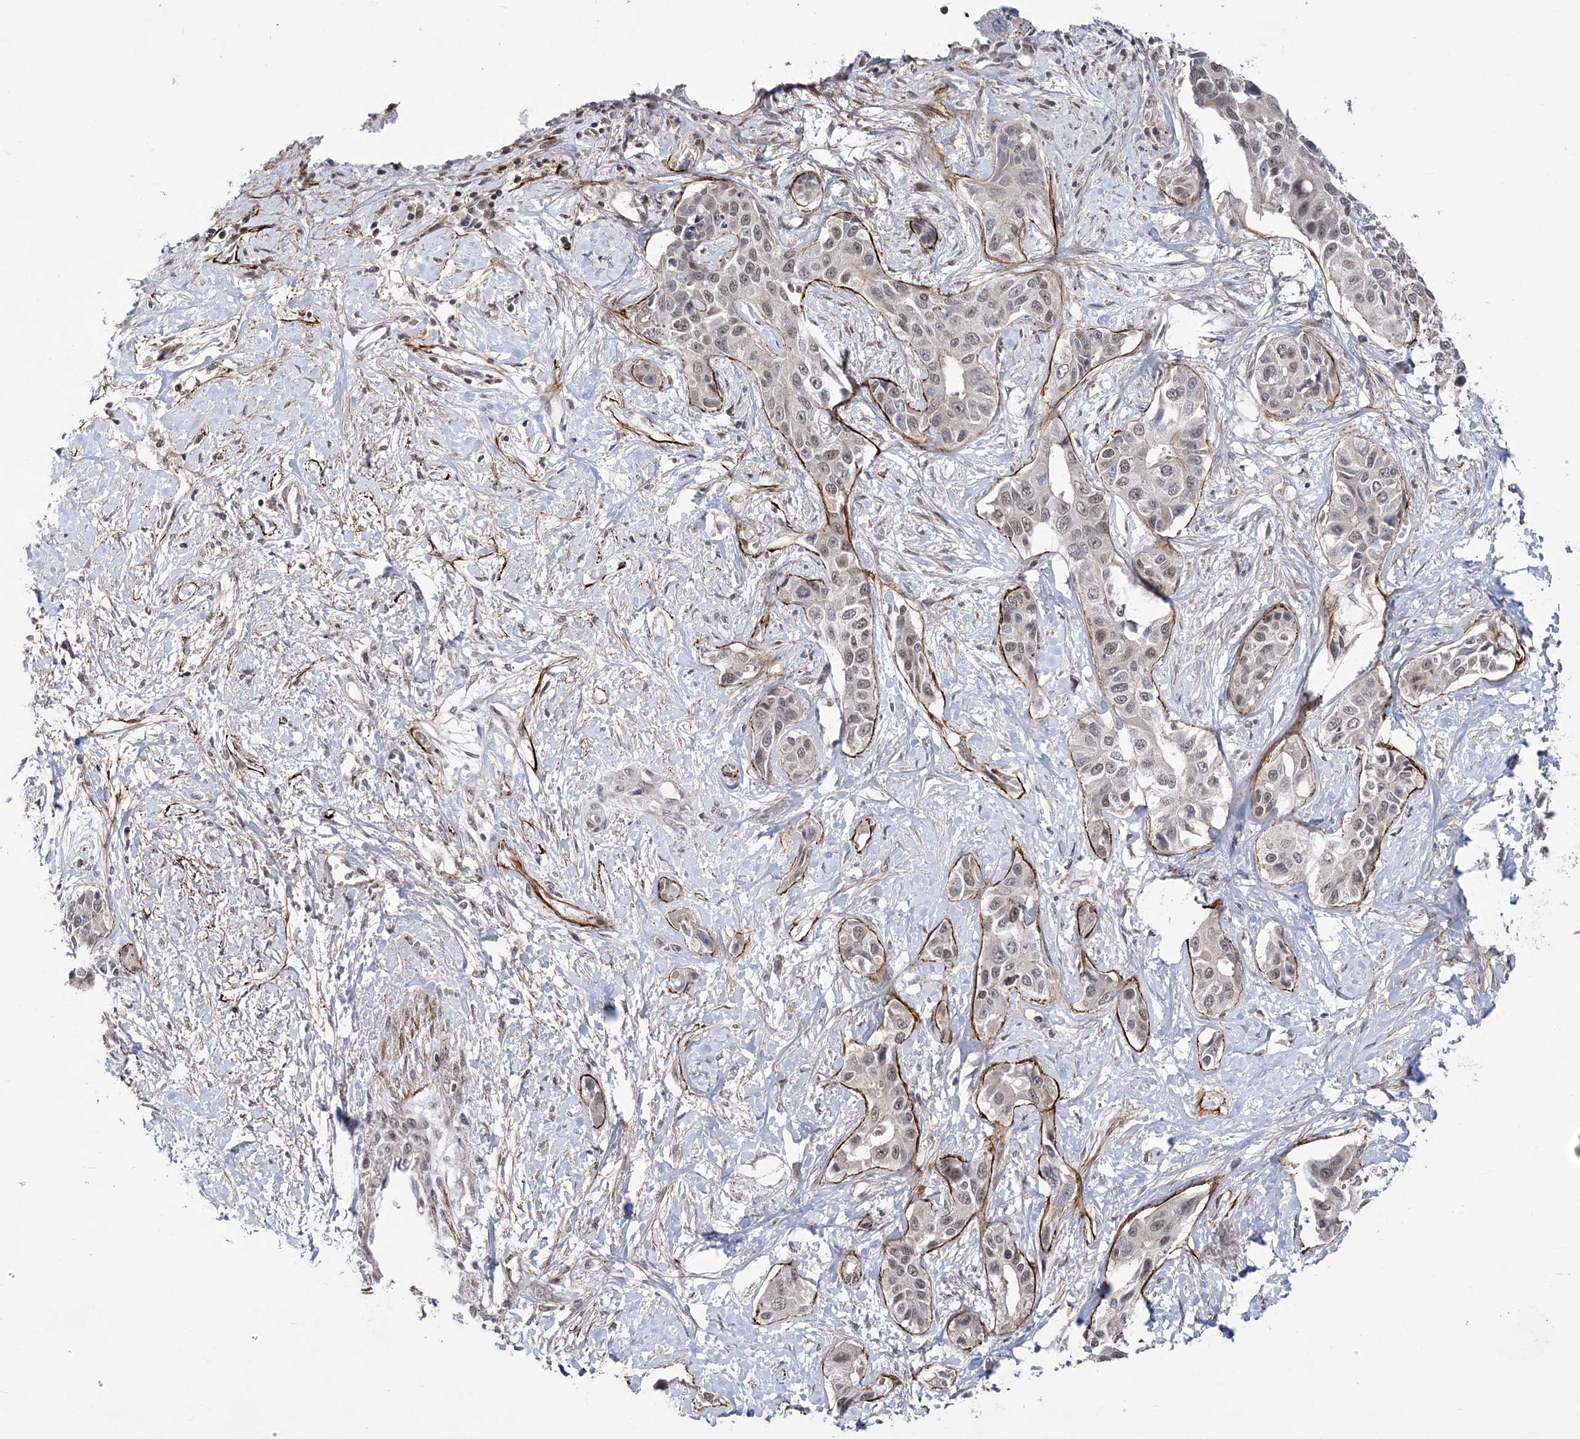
{"staining": {"intensity": "weak", "quantity": "25%-75%", "location": "nuclear"}, "tissue": "liver cancer", "cell_type": "Tumor cells", "image_type": "cancer", "snomed": [{"axis": "morphology", "description": "Cholangiocarcinoma"}, {"axis": "topography", "description": "Liver"}], "caption": "Protein staining shows weak nuclear positivity in approximately 25%-75% of tumor cells in liver cancer (cholangiocarcinoma).", "gene": "BOD1L1", "patient": {"sex": "male", "age": 59}}